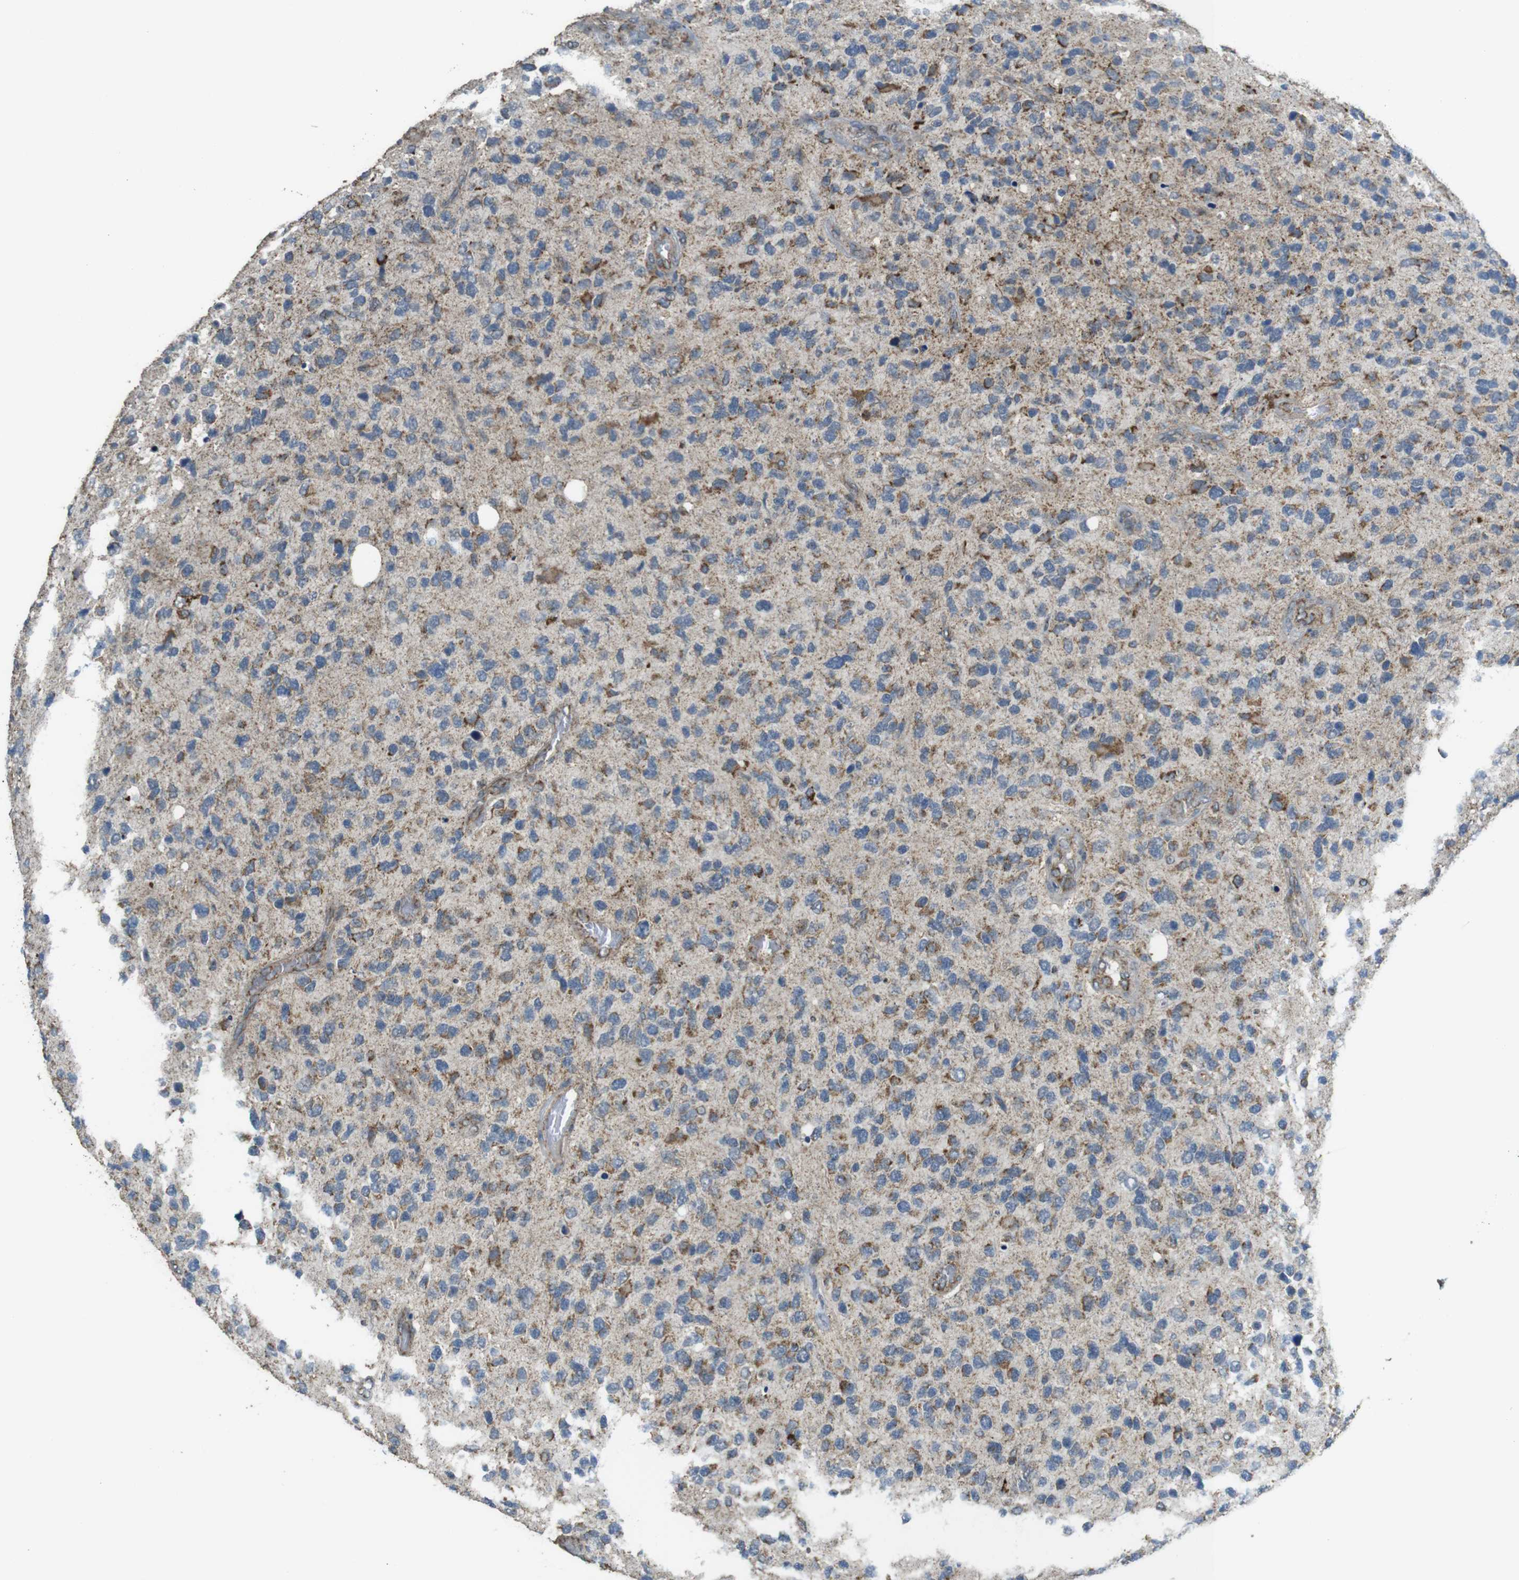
{"staining": {"intensity": "moderate", "quantity": "<25%", "location": "cytoplasmic/membranous"}, "tissue": "glioma", "cell_type": "Tumor cells", "image_type": "cancer", "snomed": [{"axis": "morphology", "description": "Glioma, malignant, High grade"}, {"axis": "topography", "description": "Brain"}], "caption": "Protein expression analysis of human glioma reveals moderate cytoplasmic/membranous expression in about <25% of tumor cells. The protein is stained brown, and the nuclei are stained in blue (DAB IHC with brightfield microscopy, high magnification).", "gene": "CALHM2", "patient": {"sex": "female", "age": 58}}